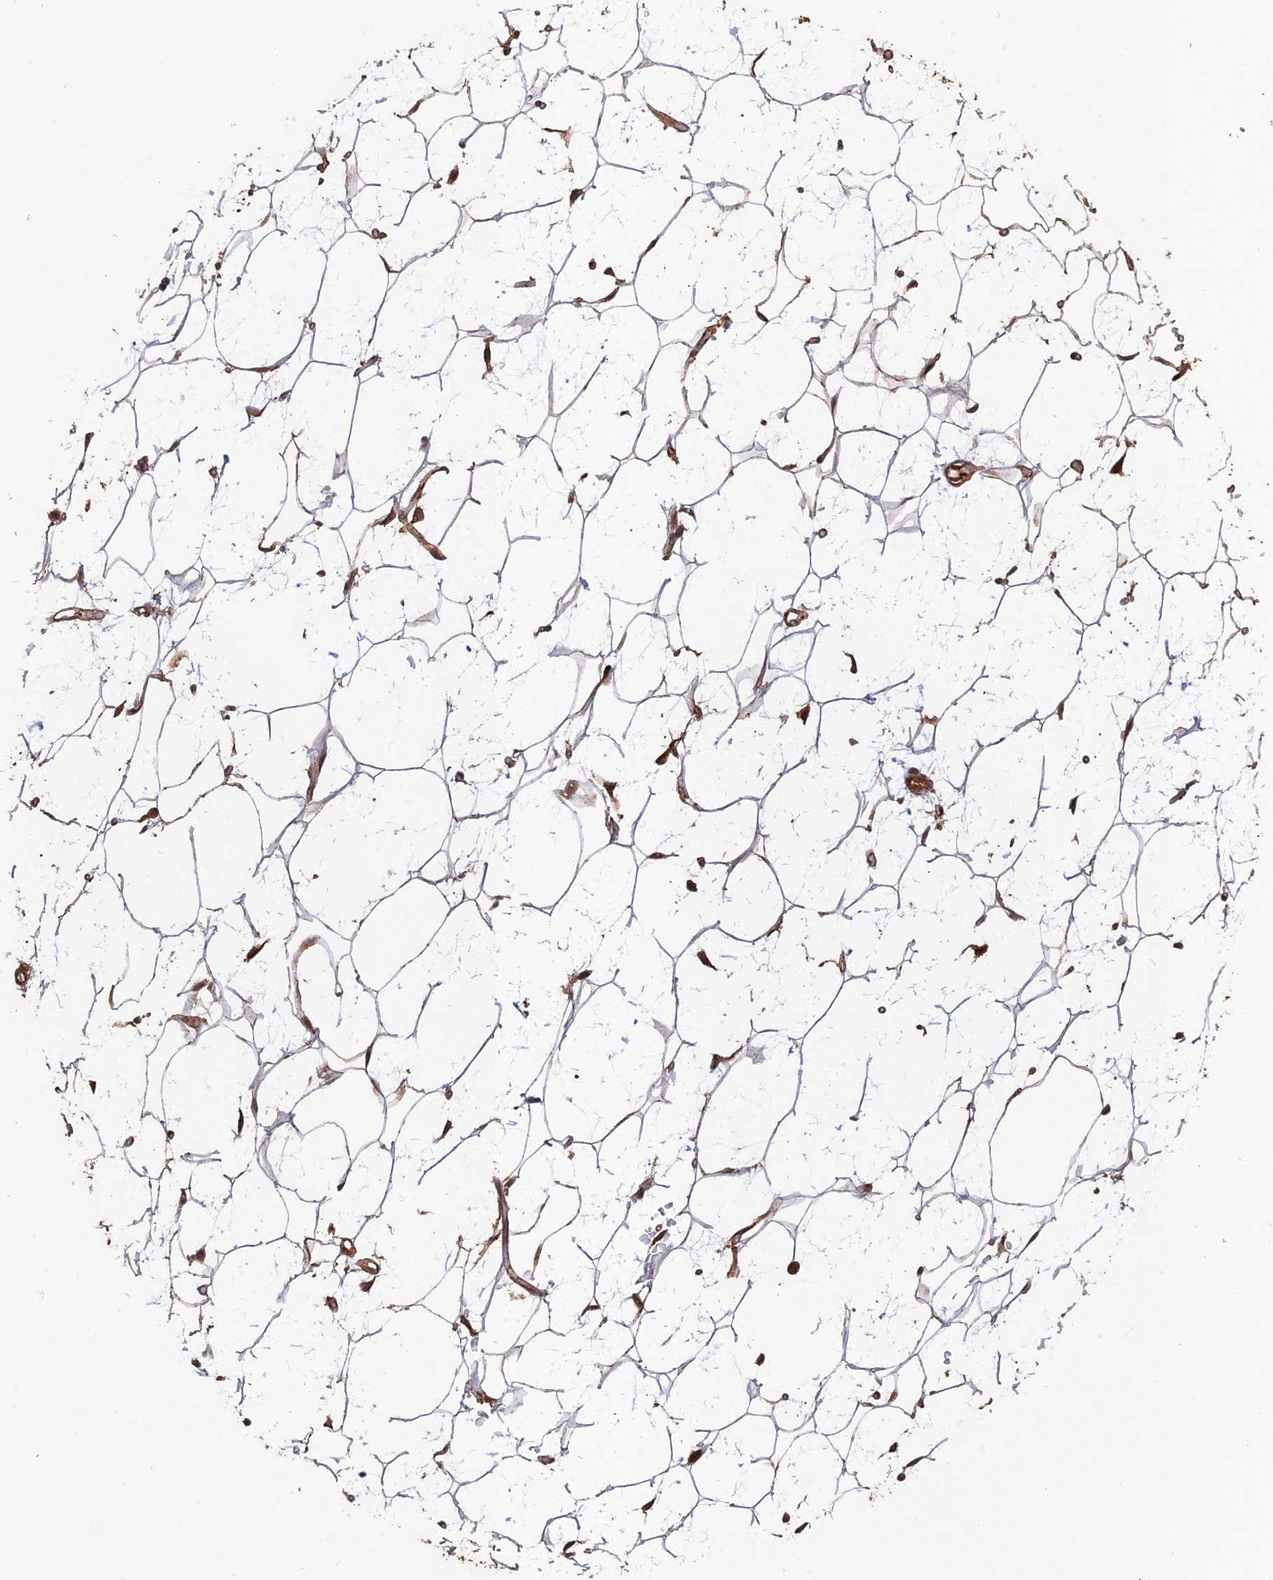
{"staining": {"intensity": "negative", "quantity": "none", "location": "none"}, "tissue": "adipose tissue", "cell_type": "Adipocytes", "image_type": "normal", "snomed": [{"axis": "morphology", "description": "Normal tissue, NOS"}, {"axis": "topography", "description": "Breast"}], "caption": "This is an immunohistochemistry photomicrograph of benign adipose tissue. There is no expression in adipocytes.", "gene": "CCDC174", "patient": {"sex": "female", "age": 26}}